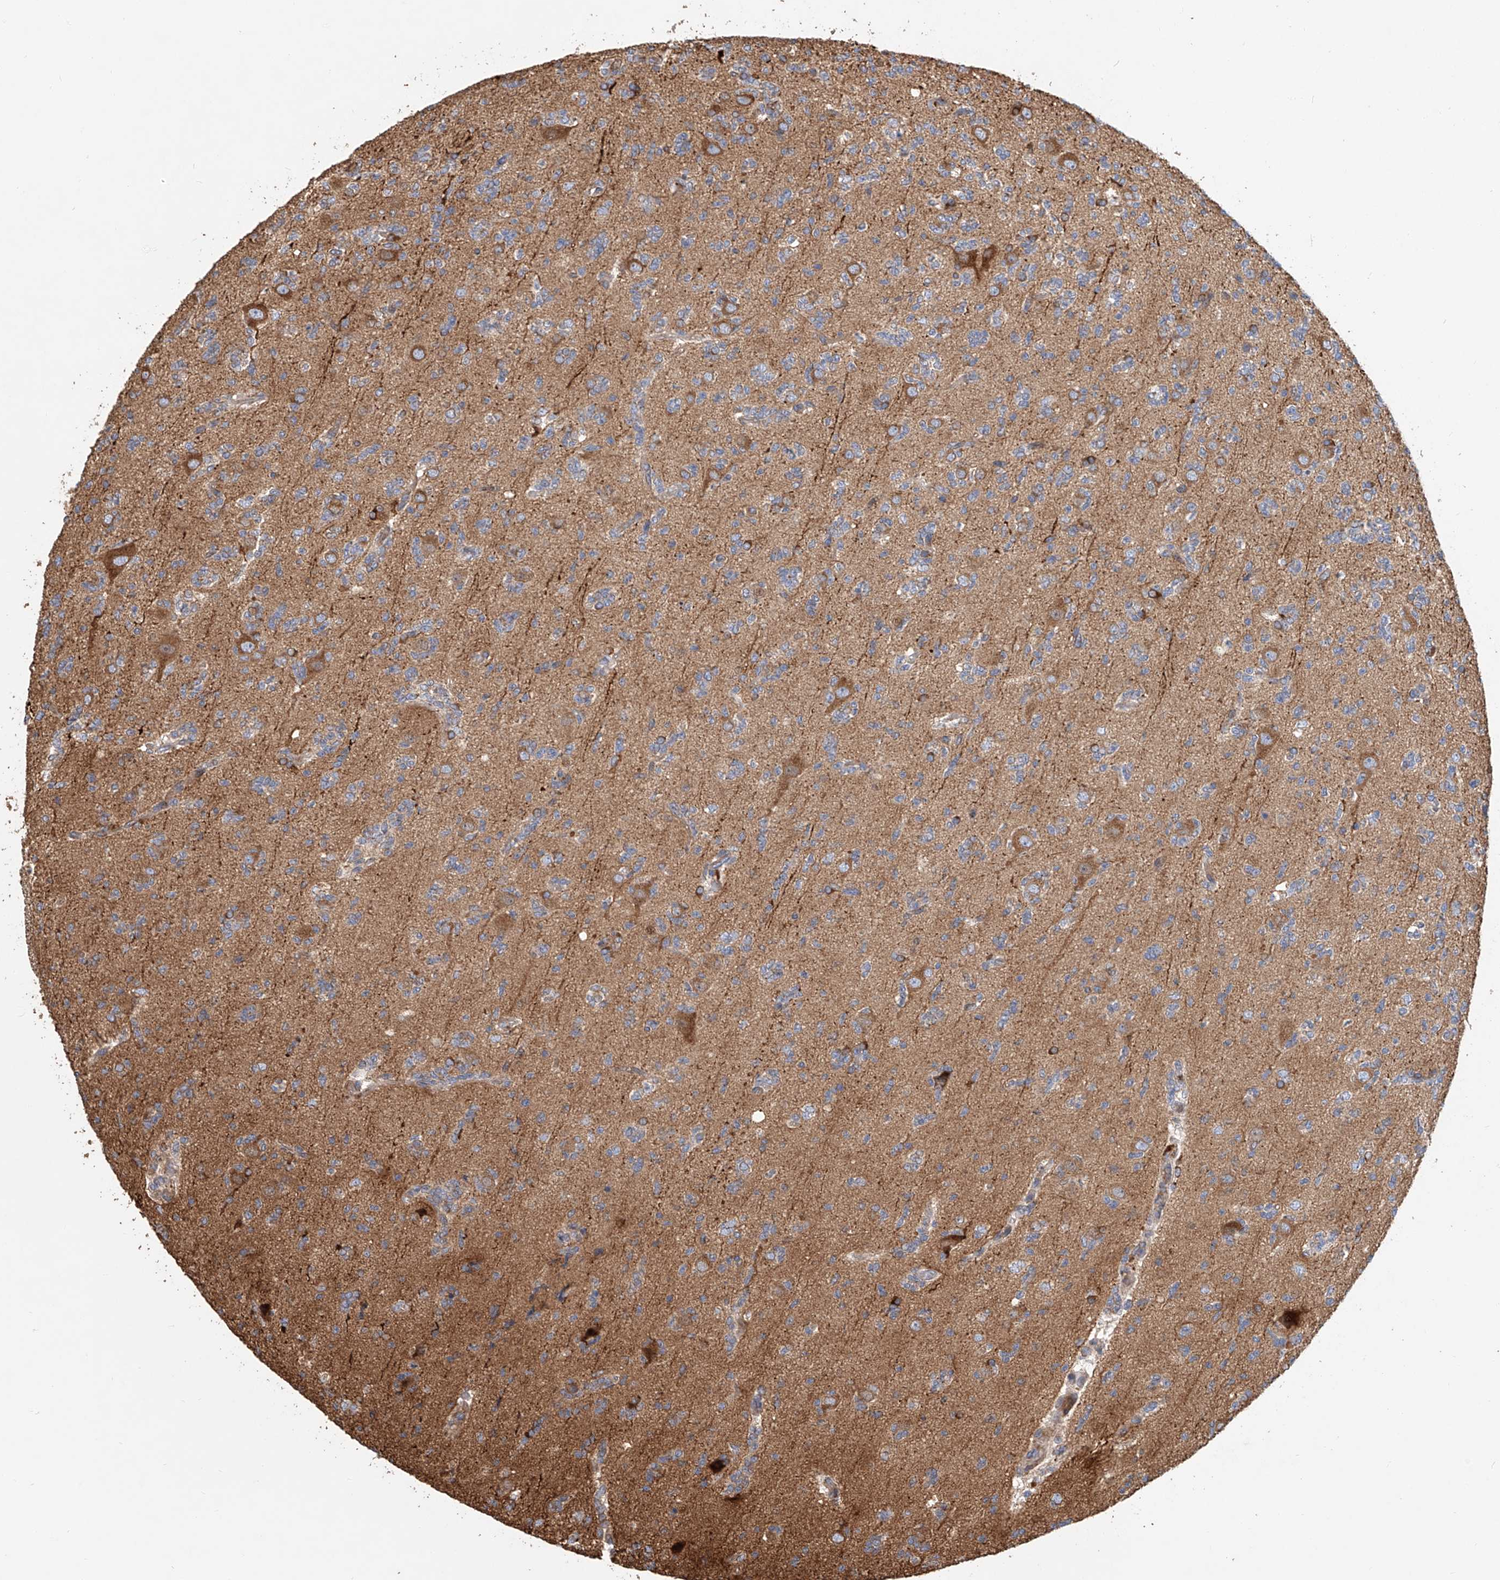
{"staining": {"intensity": "negative", "quantity": "none", "location": "none"}, "tissue": "glioma", "cell_type": "Tumor cells", "image_type": "cancer", "snomed": [{"axis": "morphology", "description": "Glioma, malignant, High grade"}, {"axis": "topography", "description": "Brain"}], "caption": "Photomicrograph shows no protein staining in tumor cells of high-grade glioma (malignant) tissue. (Immunohistochemistry, brightfield microscopy, high magnification).", "gene": "HGSNAT", "patient": {"sex": "female", "age": 62}}